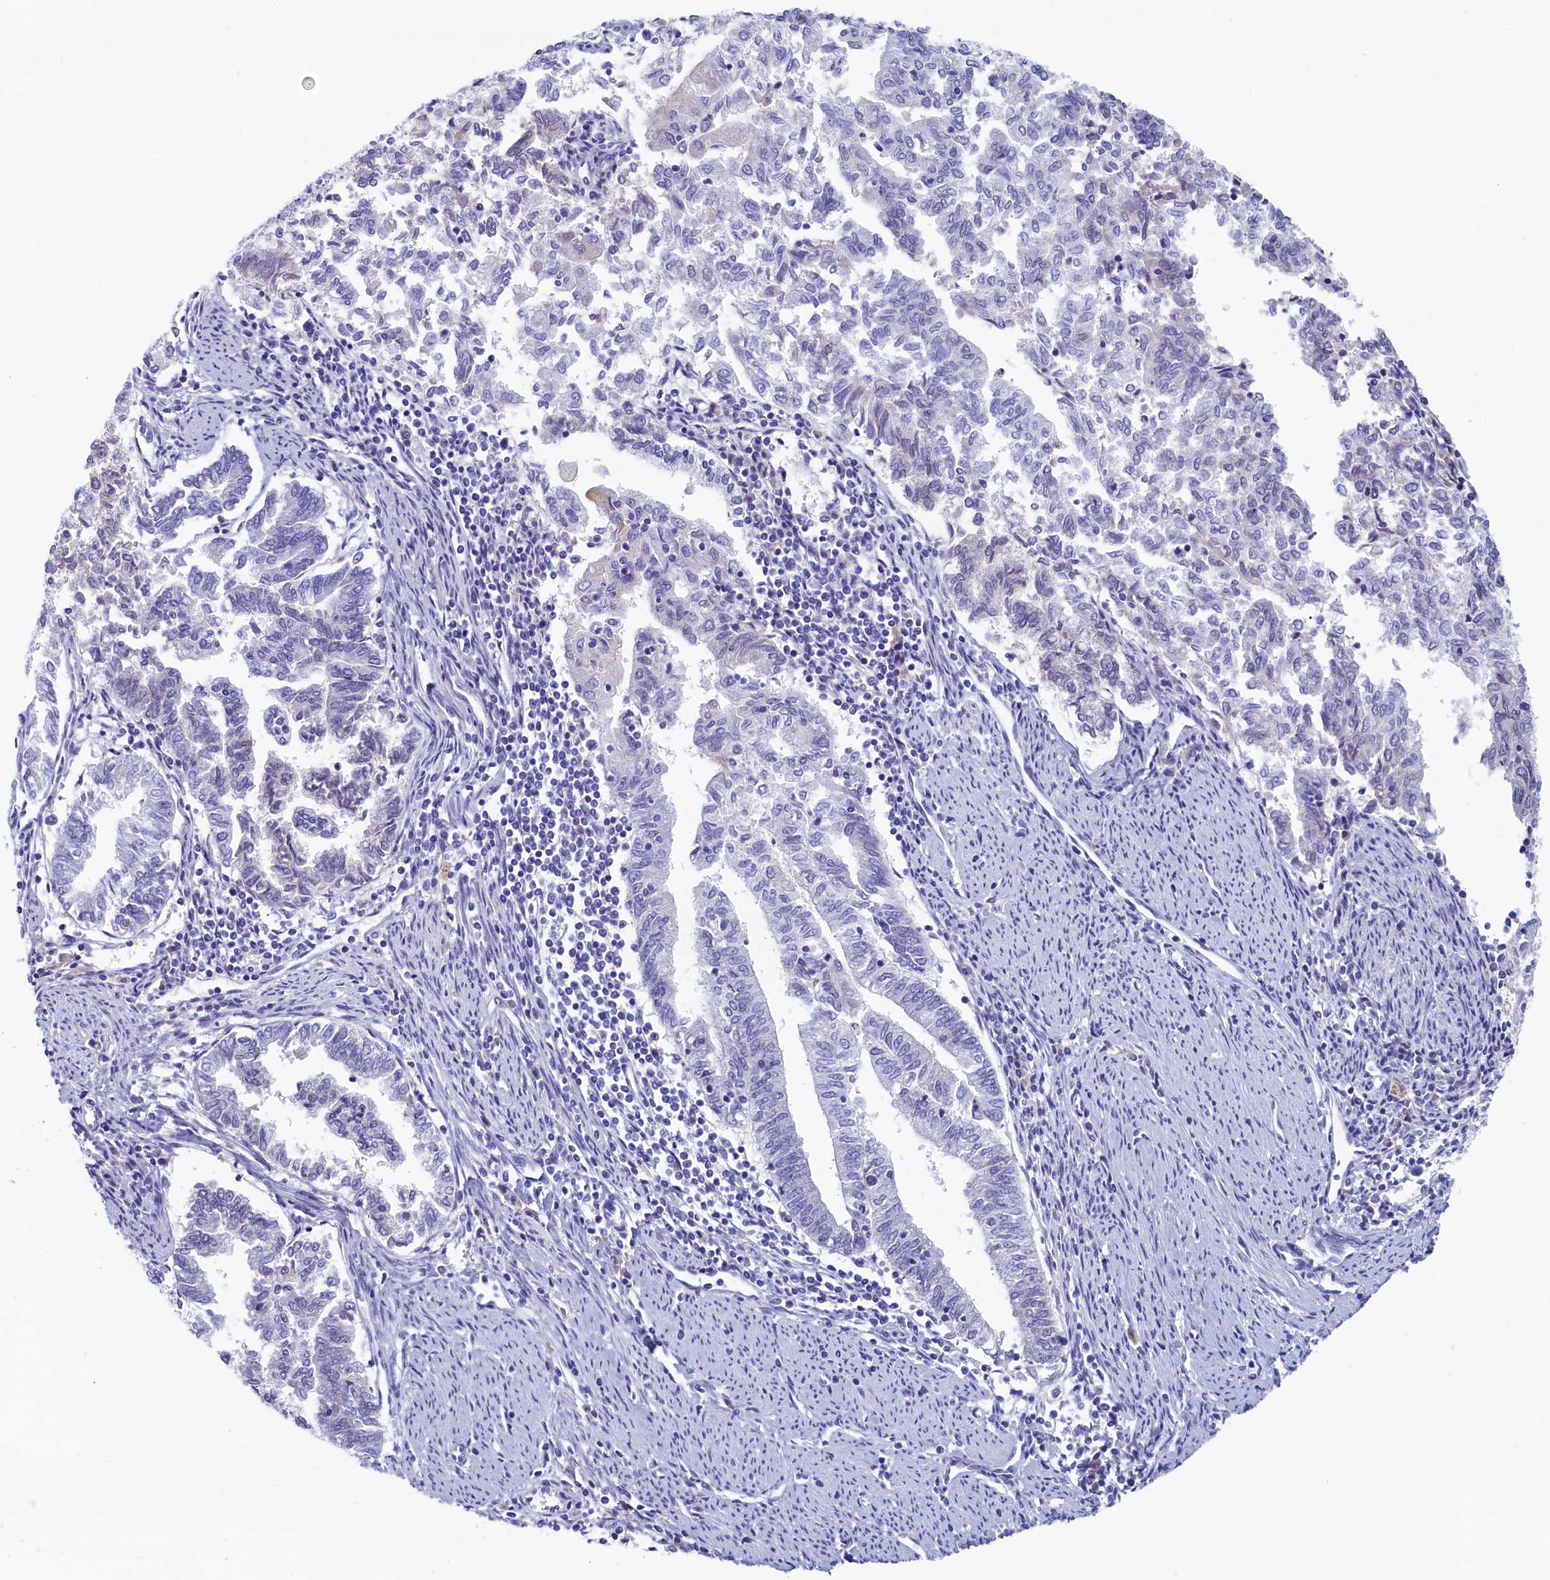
{"staining": {"intensity": "negative", "quantity": "none", "location": "none"}, "tissue": "endometrial cancer", "cell_type": "Tumor cells", "image_type": "cancer", "snomed": [{"axis": "morphology", "description": "Adenocarcinoma, NOS"}, {"axis": "topography", "description": "Endometrium"}], "caption": "Protein analysis of endometrial cancer (adenocarcinoma) shows no significant staining in tumor cells.", "gene": "GUCA1C", "patient": {"sex": "female", "age": 79}}